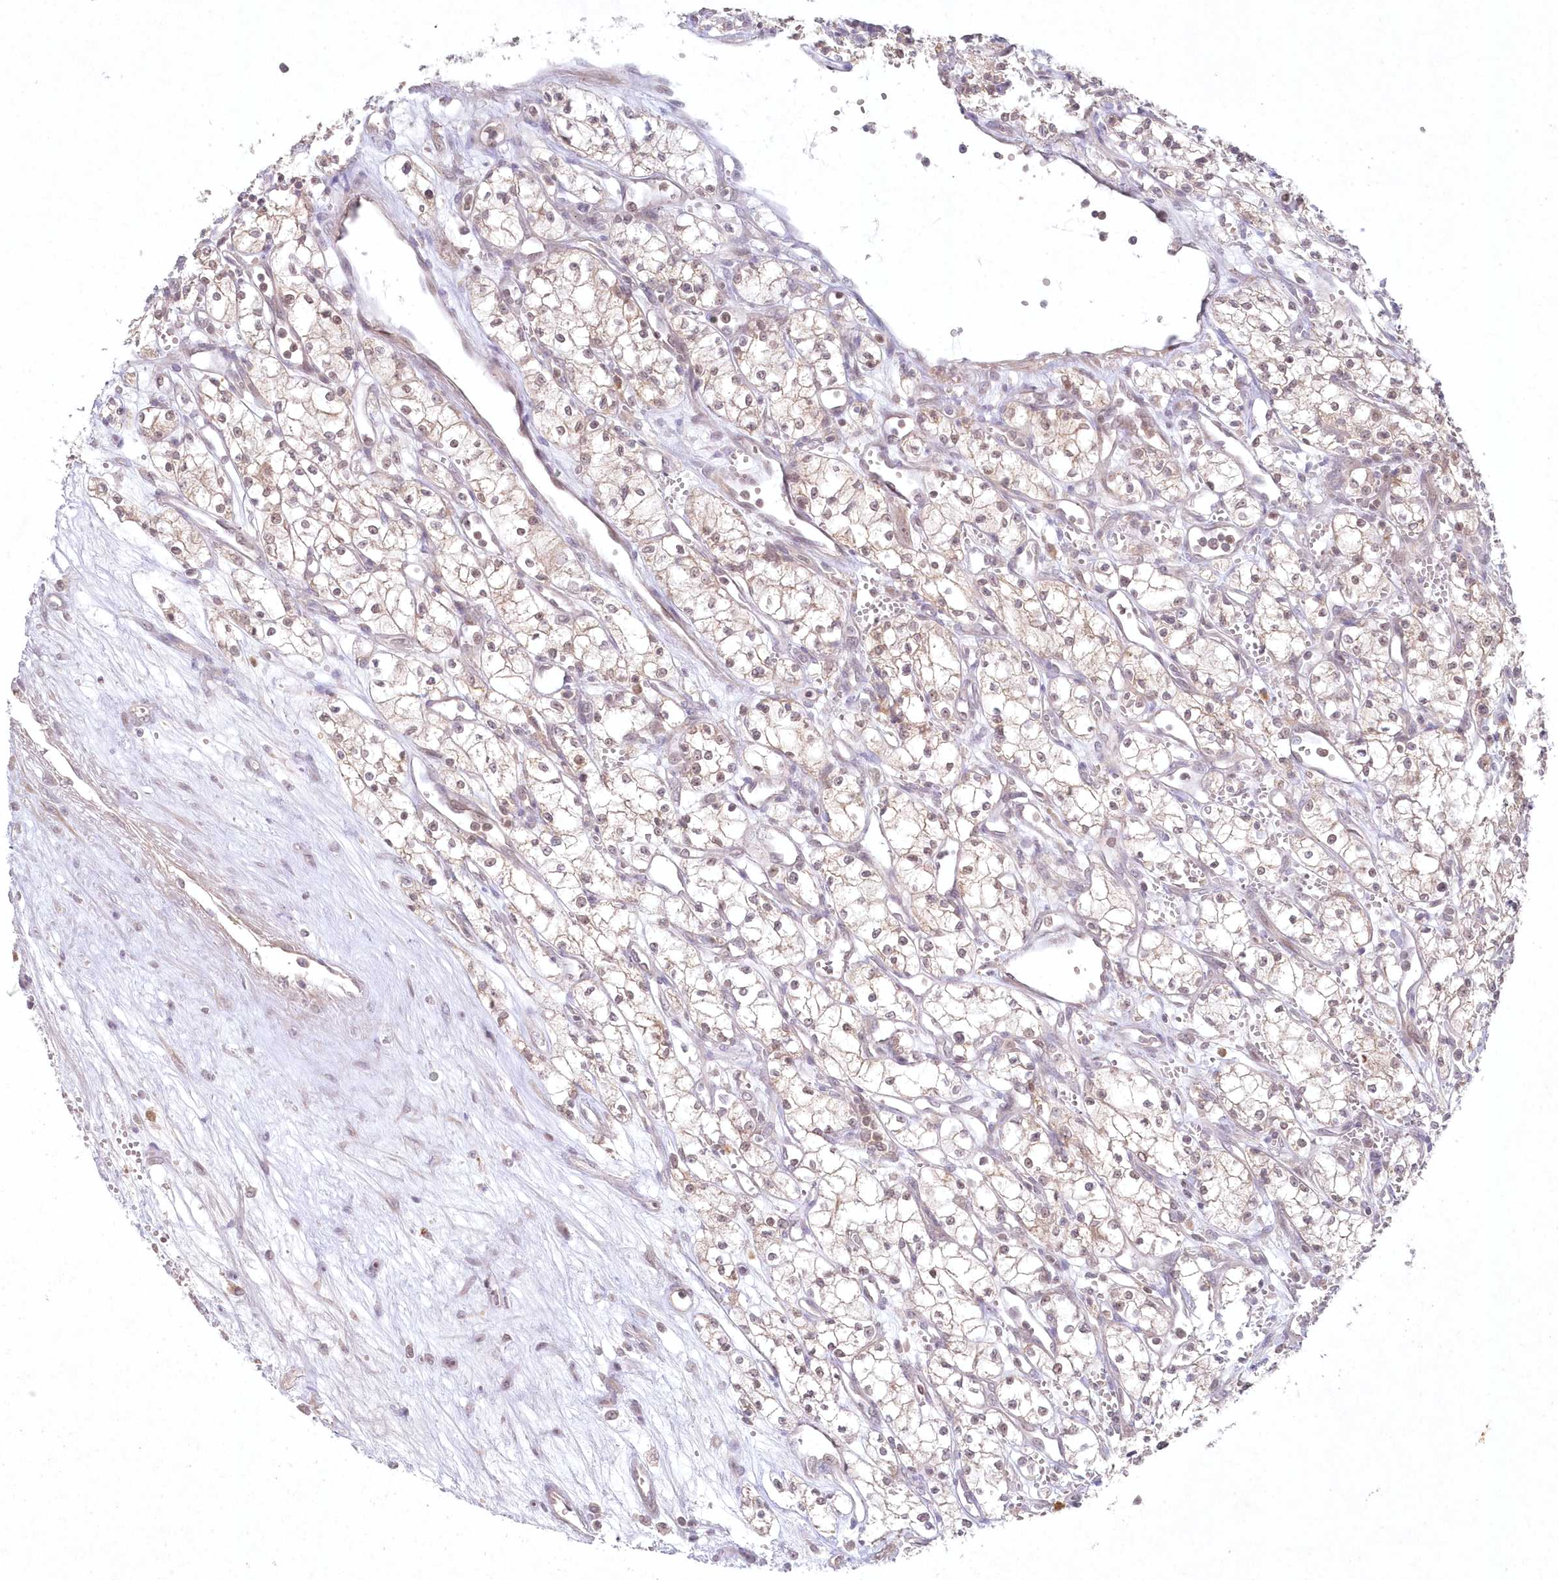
{"staining": {"intensity": "weak", "quantity": "25%-75%", "location": "cytoplasmic/membranous,nuclear"}, "tissue": "renal cancer", "cell_type": "Tumor cells", "image_type": "cancer", "snomed": [{"axis": "morphology", "description": "Adenocarcinoma, NOS"}, {"axis": "topography", "description": "Kidney"}], "caption": "Immunohistochemical staining of adenocarcinoma (renal) demonstrates low levels of weak cytoplasmic/membranous and nuclear staining in about 25%-75% of tumor cells. Using DAB (brown) and hematoxylin (blue) stains, captured at high magnification using brightfield microscopy.", "gene": "ASCC1", "patient": {"sex": "male", "age": 59}}